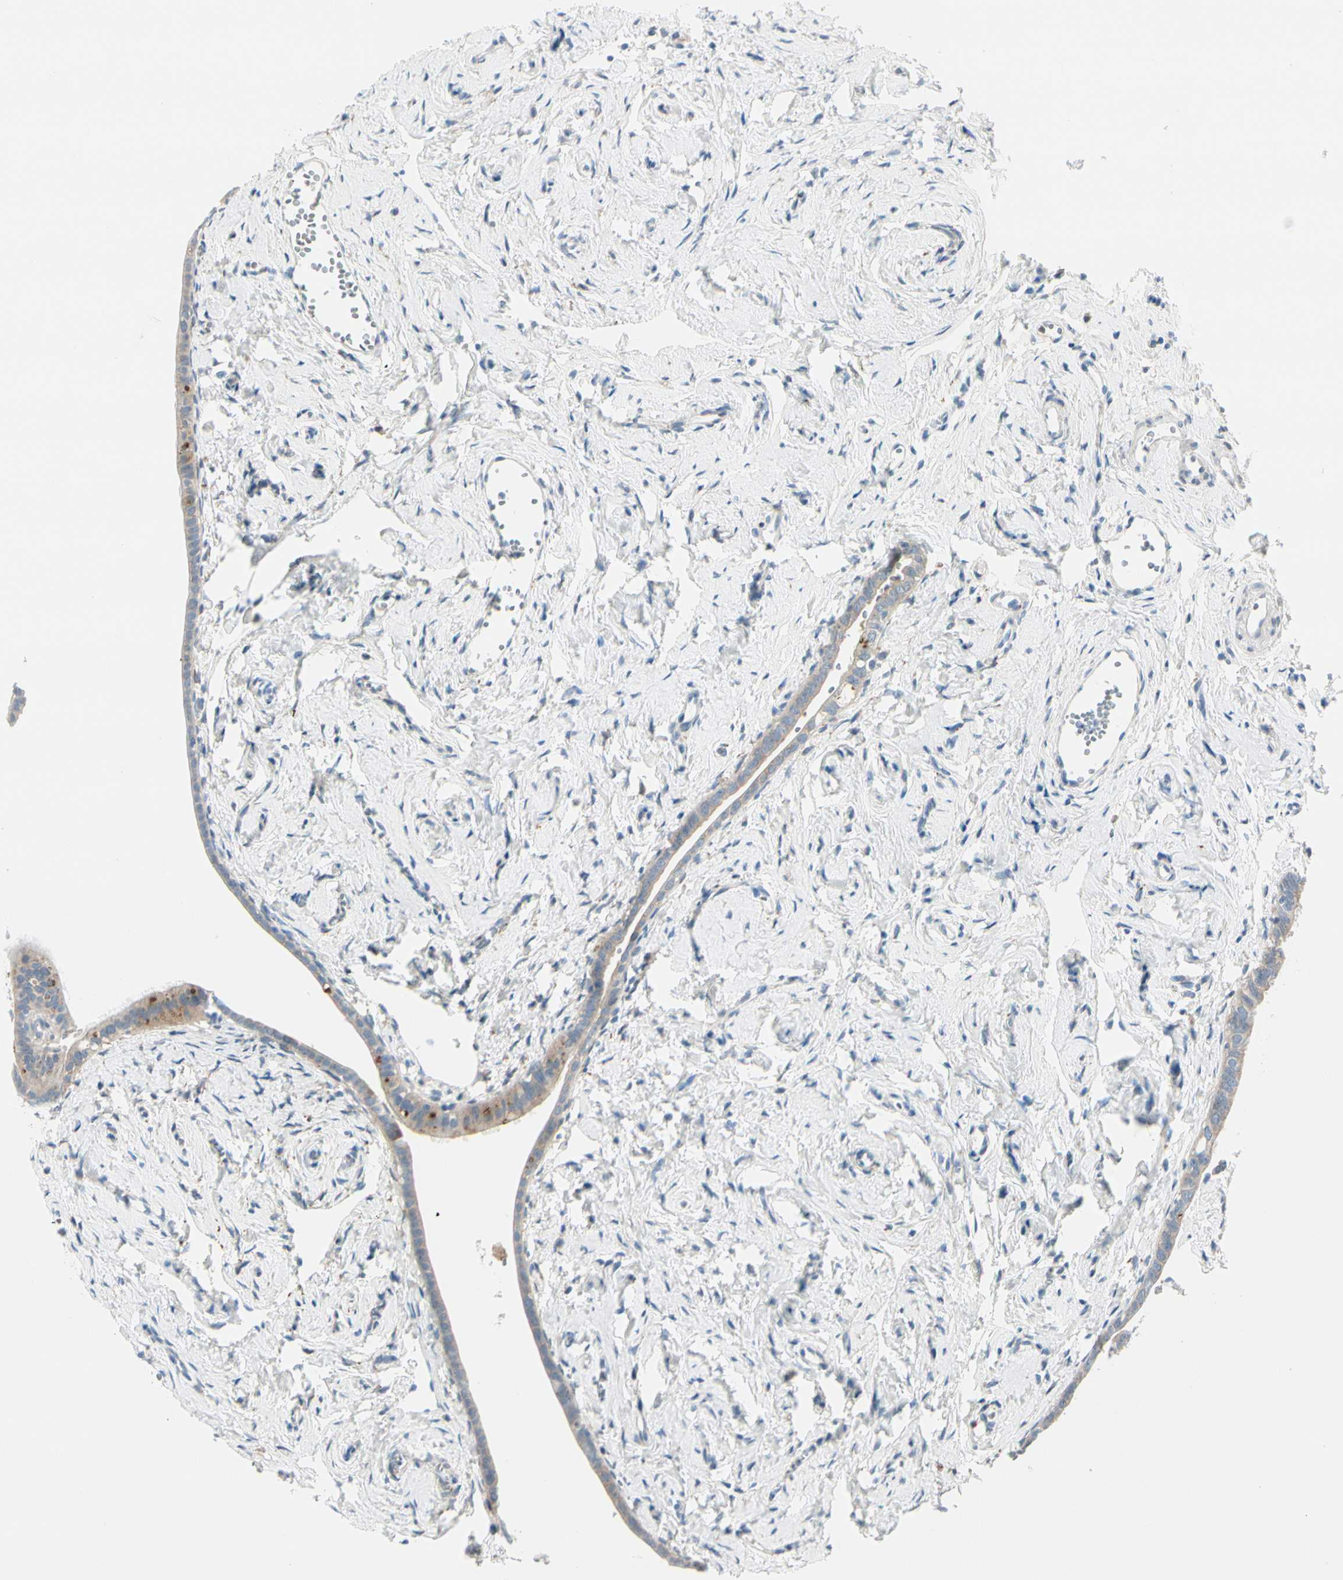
{"staining": {"intensity": "weak", "quantity": "<25%", "location": "cytoplasmic/membranous"}, "tissue": "fallopian tube", "cell_type": "Glandular cells", "image_type": "normal", "snomed": [{"axis": "morphology", "description": "Normal tissue, NOS"}, {"axis": "topography", "description": "Fallopian tube"}], "caption": "Immunohistochemical staining of unremarkable human fallopian tube exhibits no significant expression in glandular cells. (DAB (3,3'-diaminobenzidine) immunohistochemistry visualized using brightfield microscopy, high magnification).", "gene": "PEBP1", "patient": {"sex": "female", "age": 71}}